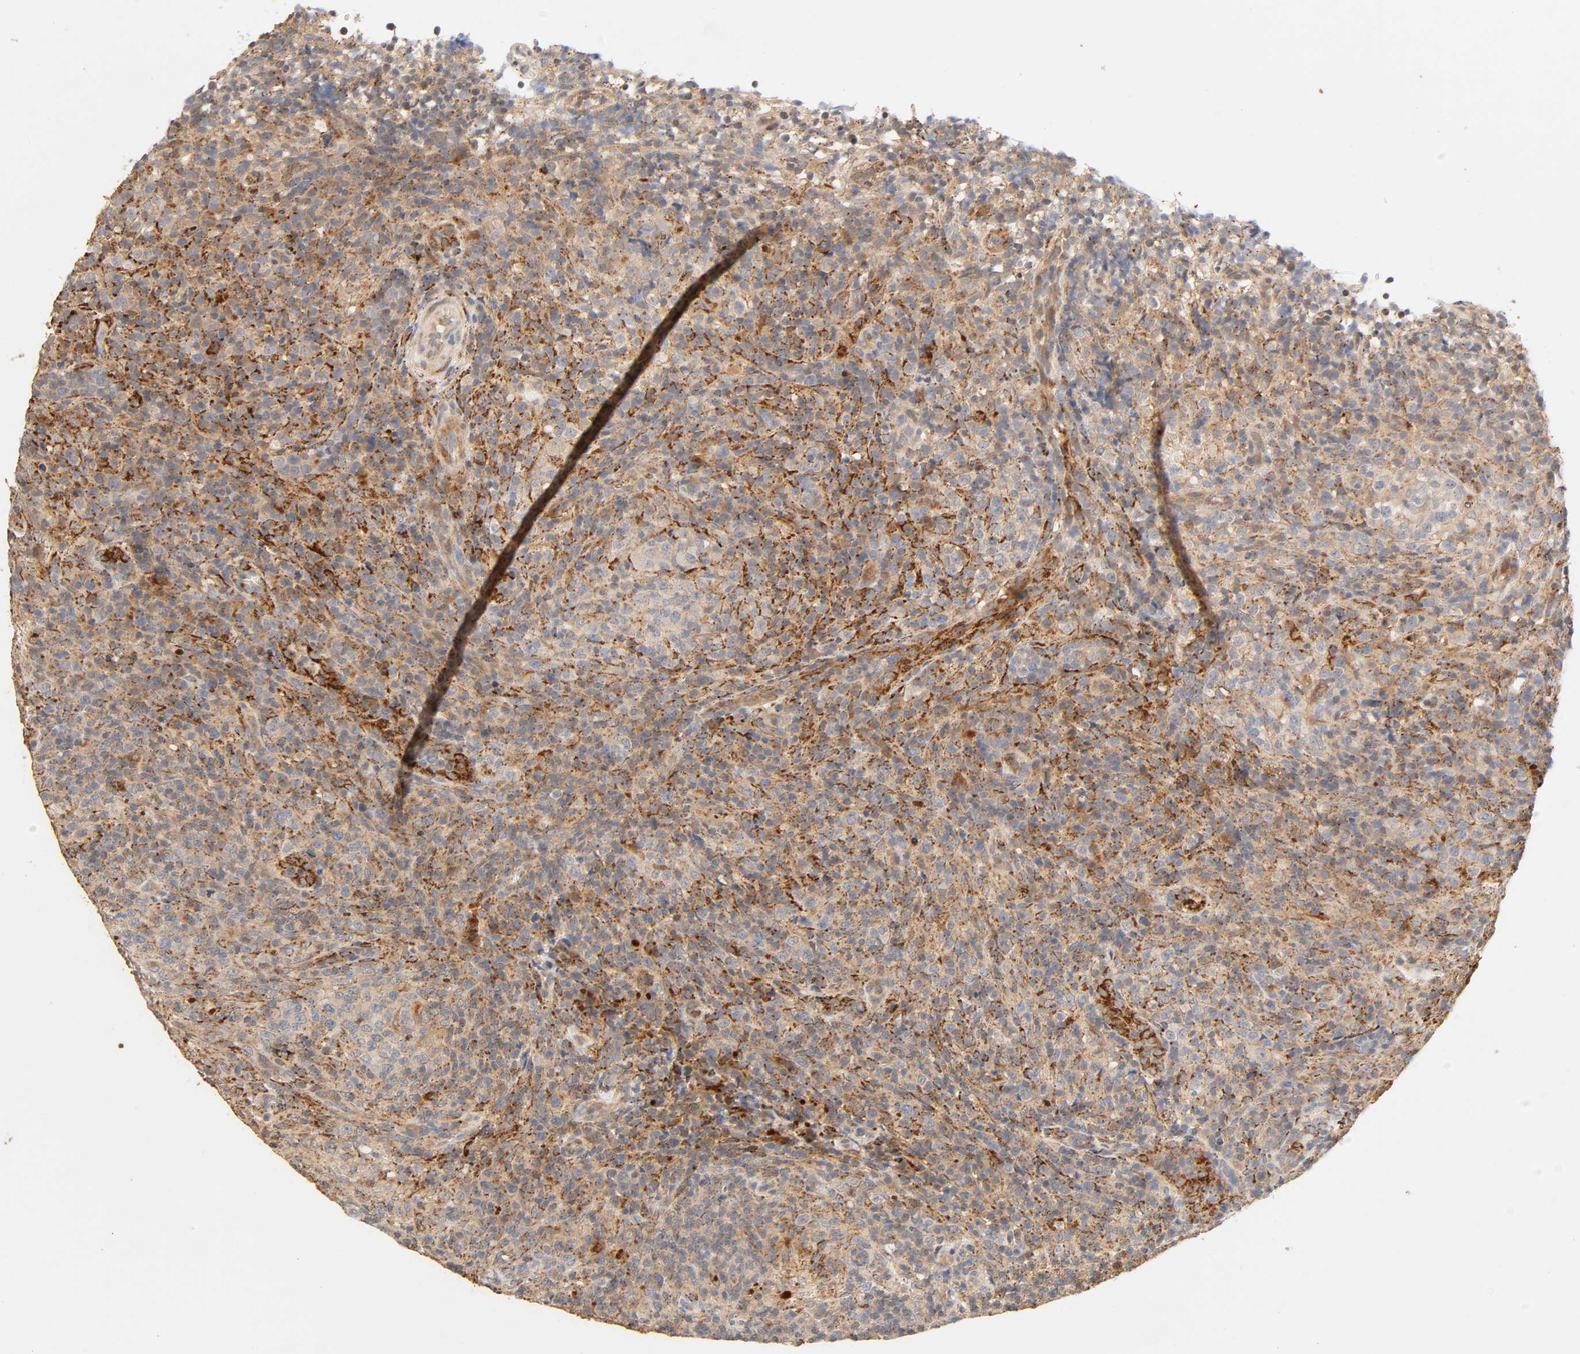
{"staining": {"intensity": "strong", "quantity": ">75%", "location": "cytoplasmic/membranous"}, "tissue": "lymphoma", "cell_type": "Tumor cells", "image_type": "cancer", "snomed": [{"axis": "morphology", "description": "Malignant lymphoma, non-Hodgkin's type, High grade"}, {"axis": "topography", "description": "Lymph node"}], "caption": "Immunohistochemistry staining of lymphoma, which exhibits high levels of strong cytoplasmic/membranous staining in about >75% of tumor cells indicating strong cytoplasmic/membranous protein staining. The staining was performed using DAB (3,3'-diaminobenzidine) (brown) for protein detection and nuclei were counterstained in hematoxylin (blue).", "gene": "MAPK6", "patient": {"sex": "female", "age": 76}}